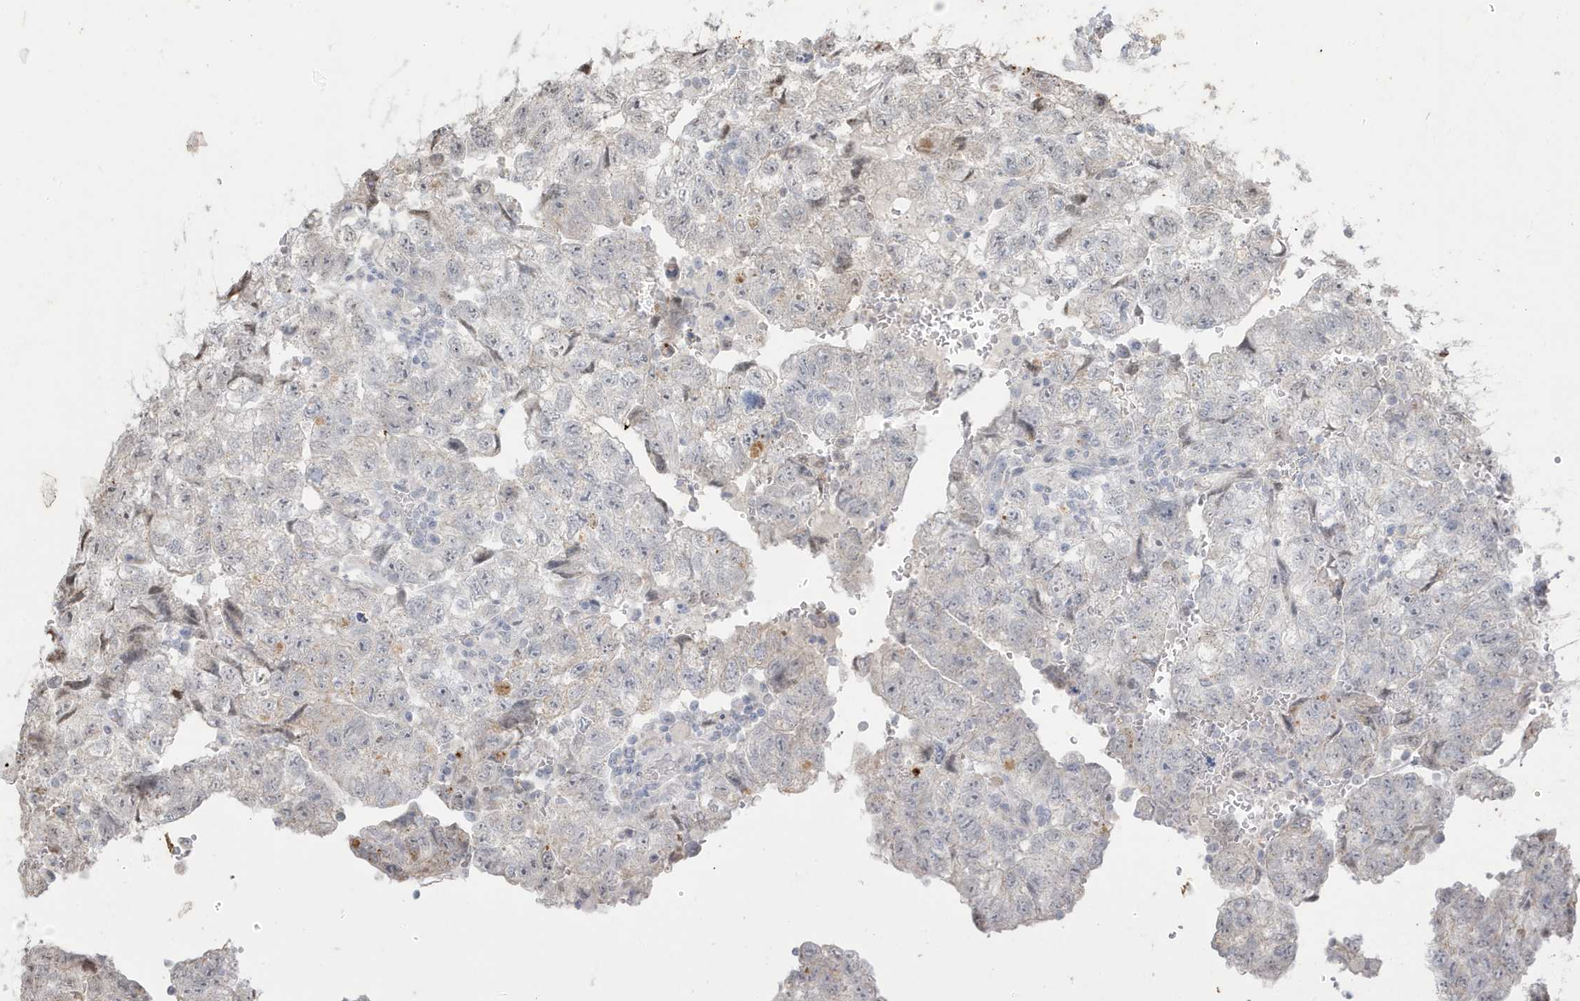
{"staining": {"intensity": "negative", "quantity": "none", "location": "none"}, "tissue": "testis cancer", "cell_type": "Tumor cells", "image_type": "cancer", "snomed": [{"axis": "morphology", "description": "Carcinoma, Embryonal, NOS"}, {"axis": "topography", "description": "Testis"}], "caption": "High magnification brightfield microscopy of testis embryonal carcinoma stained with DAB (brown) and counterstained with hematoxylin (blue): tumor cells show no significant staining. (DAB IHC, high magnification).", "gene": "FNDC1", "patient": {"sex": "male", "age": 36}}